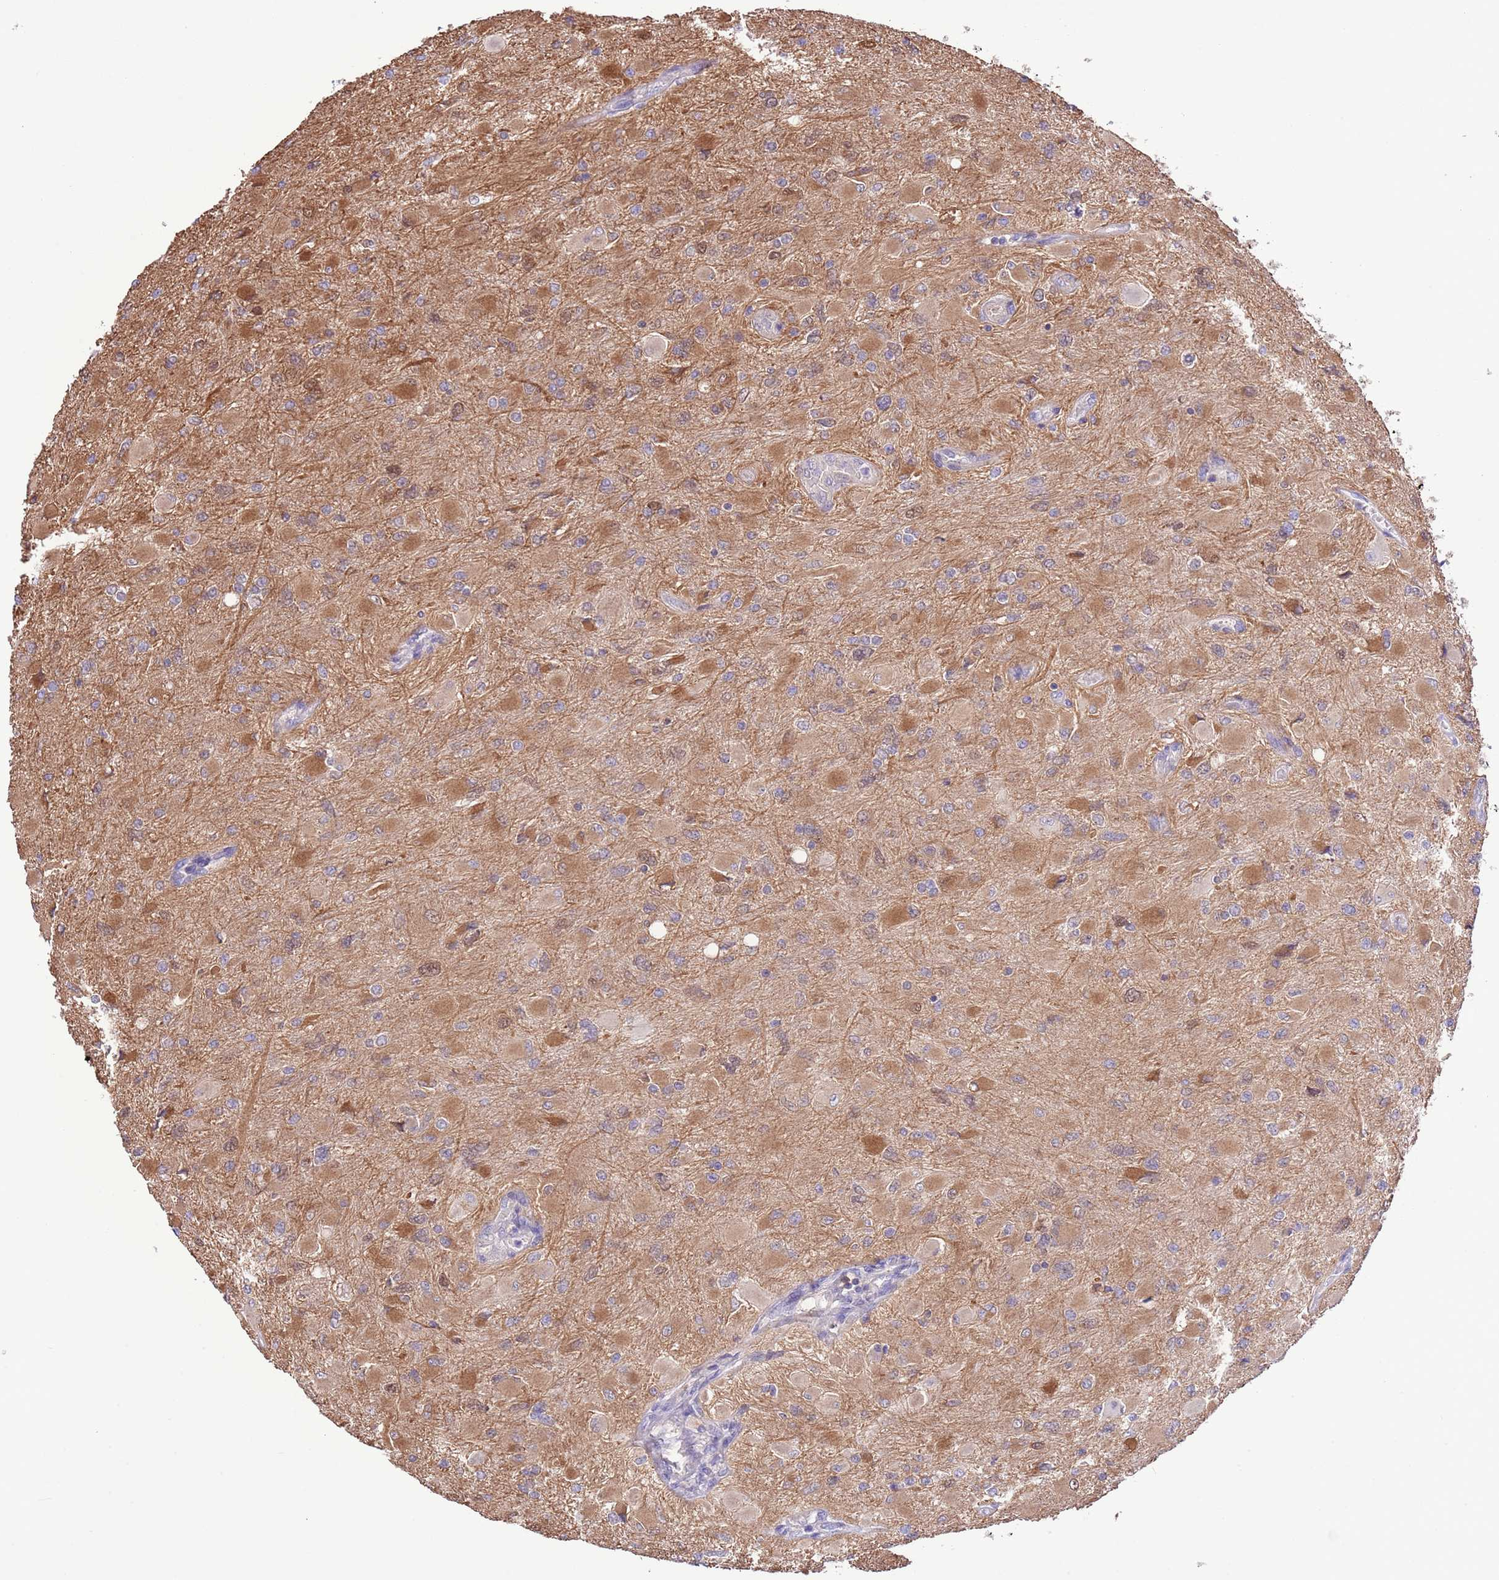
{"staining": {"intensity": "moderate", "quantity": ">75%", "location": "cytoplasmic/membranous"}, "tissue": "glioma", "cell_type": "Tumor cells", "image_type": "cancer", "snomed": [{"axis": "morphology", "description": "Glioma, malignant, High grade"}, {"axis": "topography", "description": "Cerebral cortex"}], "caption": "Tumor cells exhibit medium levels of moderate cytoplasmic/membranous positivity in approximately >75% of cells in human glioma.", "gene": "PRR32", "patient": {"sex": "female", "age": 36}}